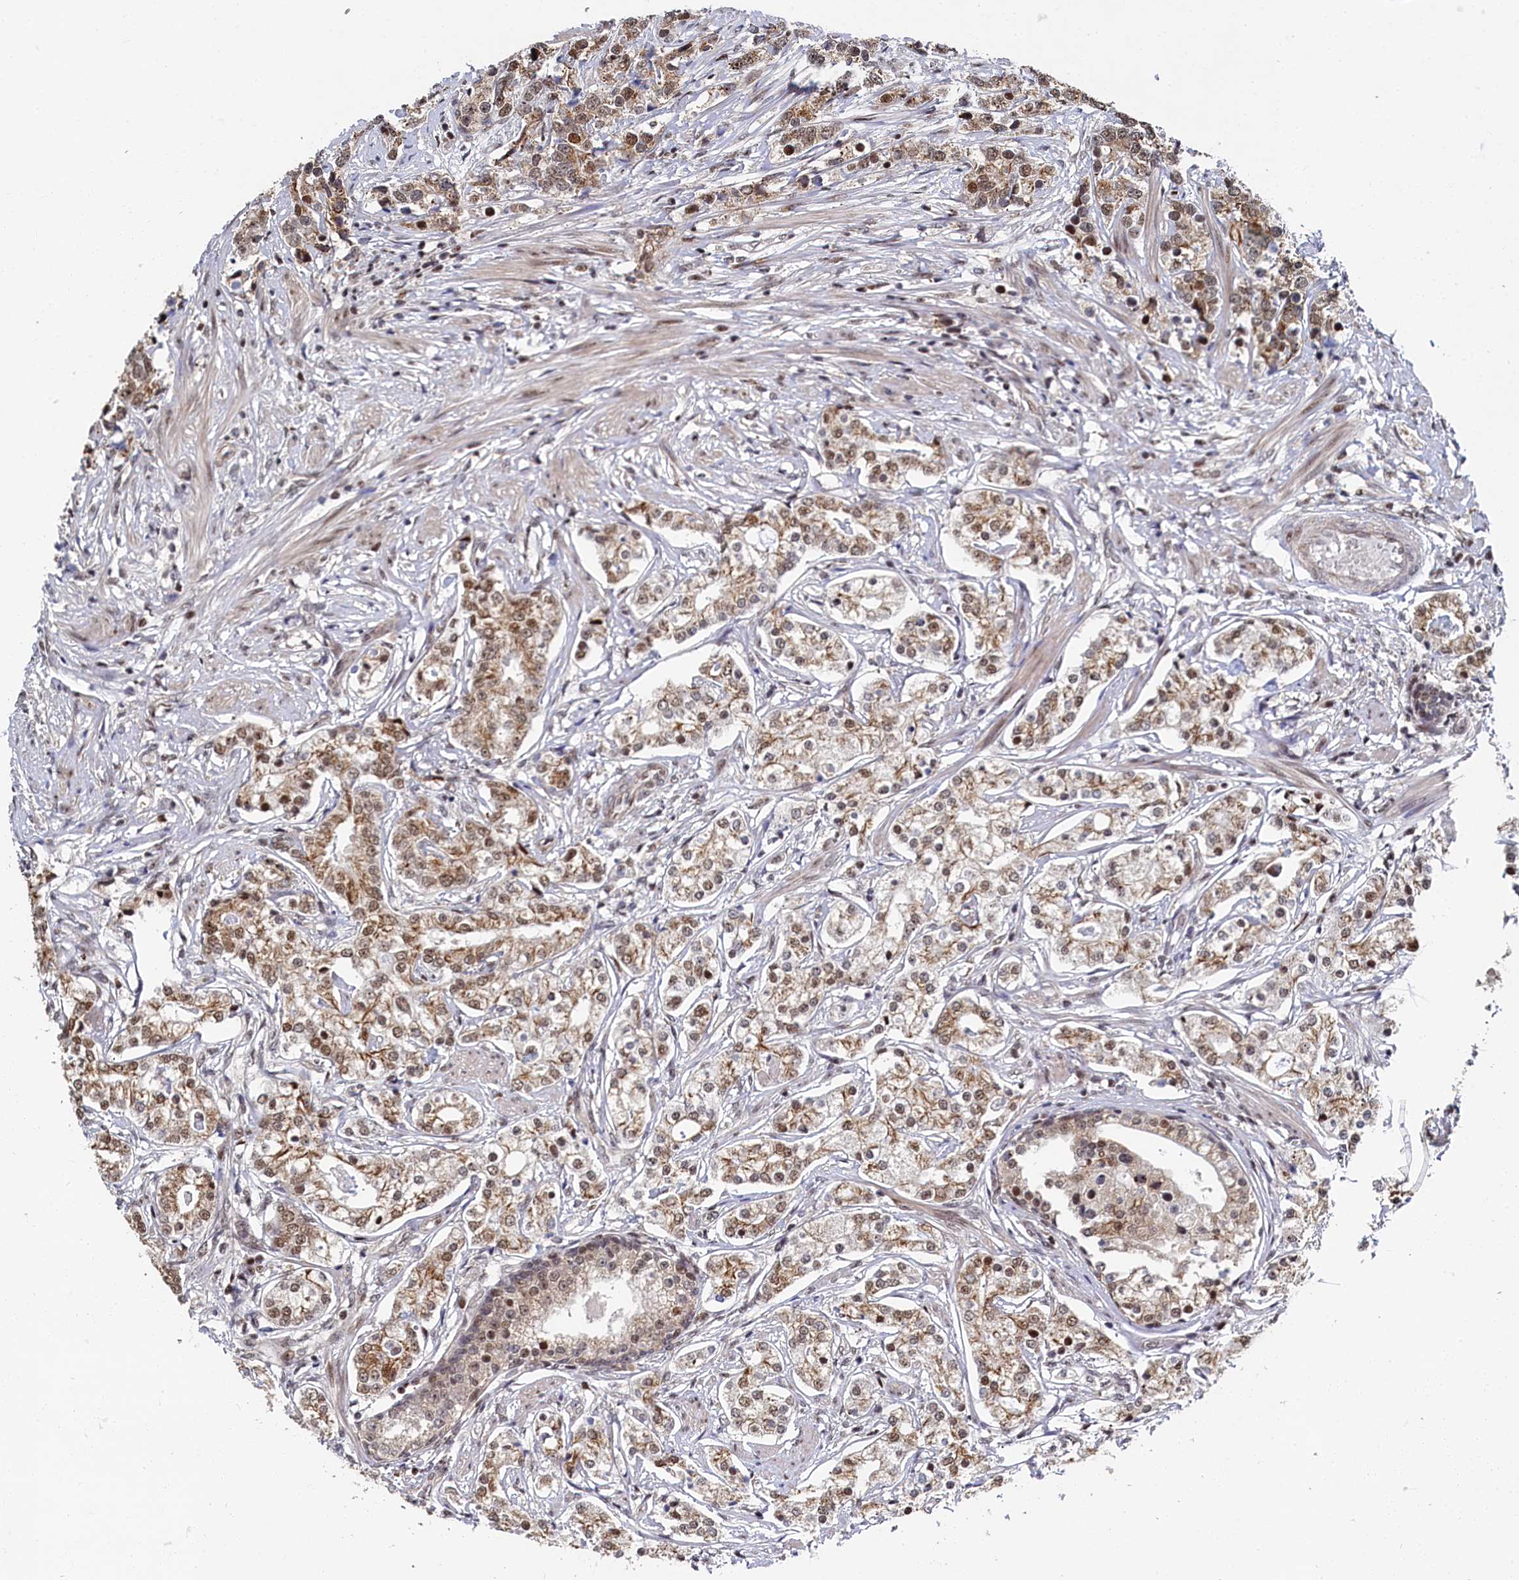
{"staining": {"intensity": "moderate", "quantity": ">75%", "location": "cytoplasmic/membranous,nuclear"}, "tissue": "prostate cancer", "cell_type": "Tumor cells", "image_type": "cancer", "snomed": [{"axis": "morphology", "description": "Adenocarcinoma, High grade"}, {"axis": "topography", "description": "Prostate"}], "caption": "This is an image of IHC staining of prostate cancer (high-grade adenocarcinoma), which shows moderate staining in the cytoplasmic/membranous and nuclear of tumor cells.", "gene": "BUB3", "patient": {"sex": "male", "age": 69}}